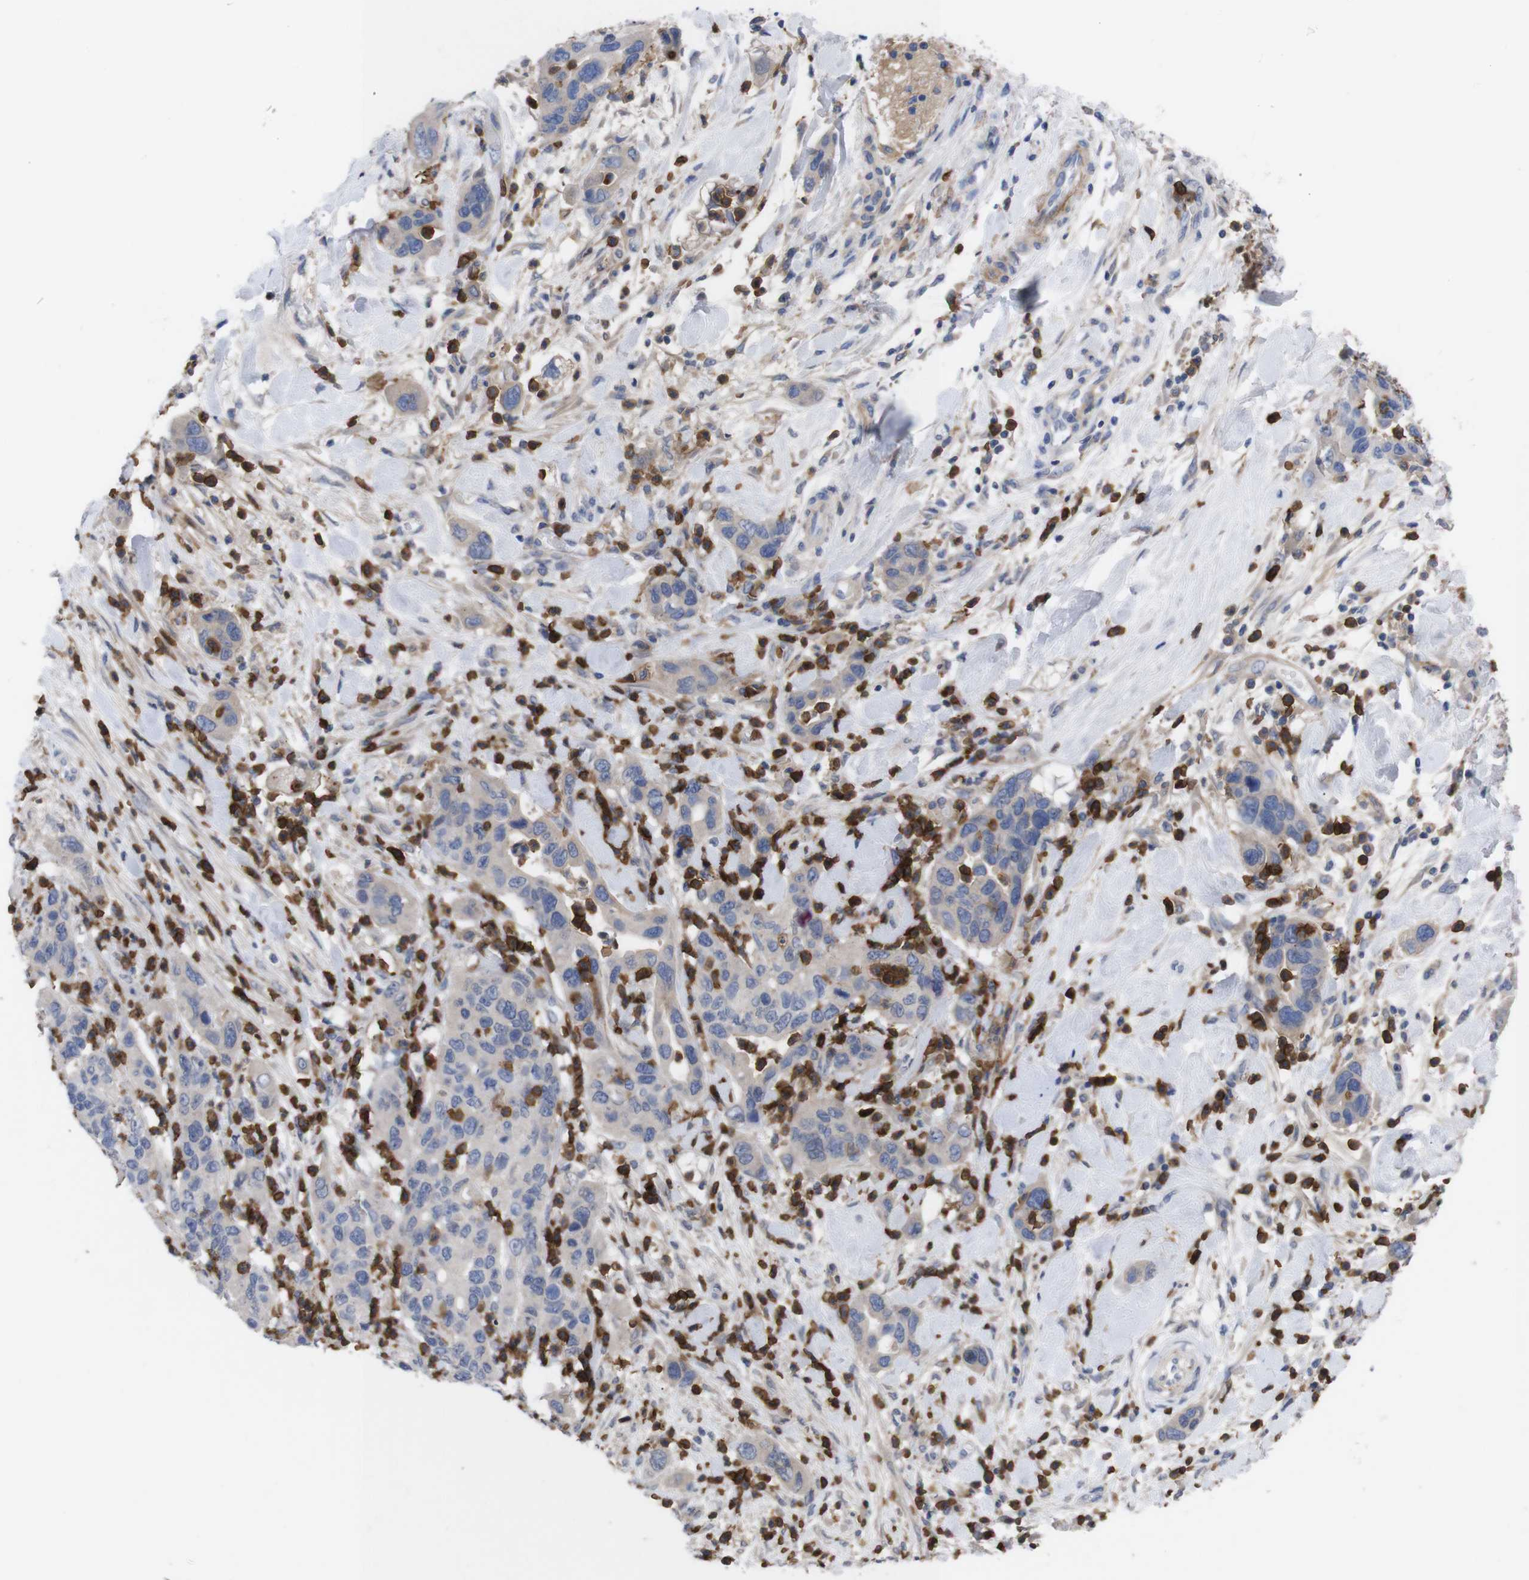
{"staining": {"intensity": "negative", "quantity": "none", "location": "none"}, "tissue": "pancreatic cancer", "cell_type": "Tumor cells", "image_type": "cancer", "snomed": [{"axis": "morphology", "description": "Adenocarcinoma, NOS"}, {"axis": "topography", "description": "Pancreas"}], "caption": "Pancreatic cancer stained for a protein using immunohistochemistry demonstrates no expression tumor cells.", "gene": "C5AR1", "patient": {"sex": "female", "age": 71}}